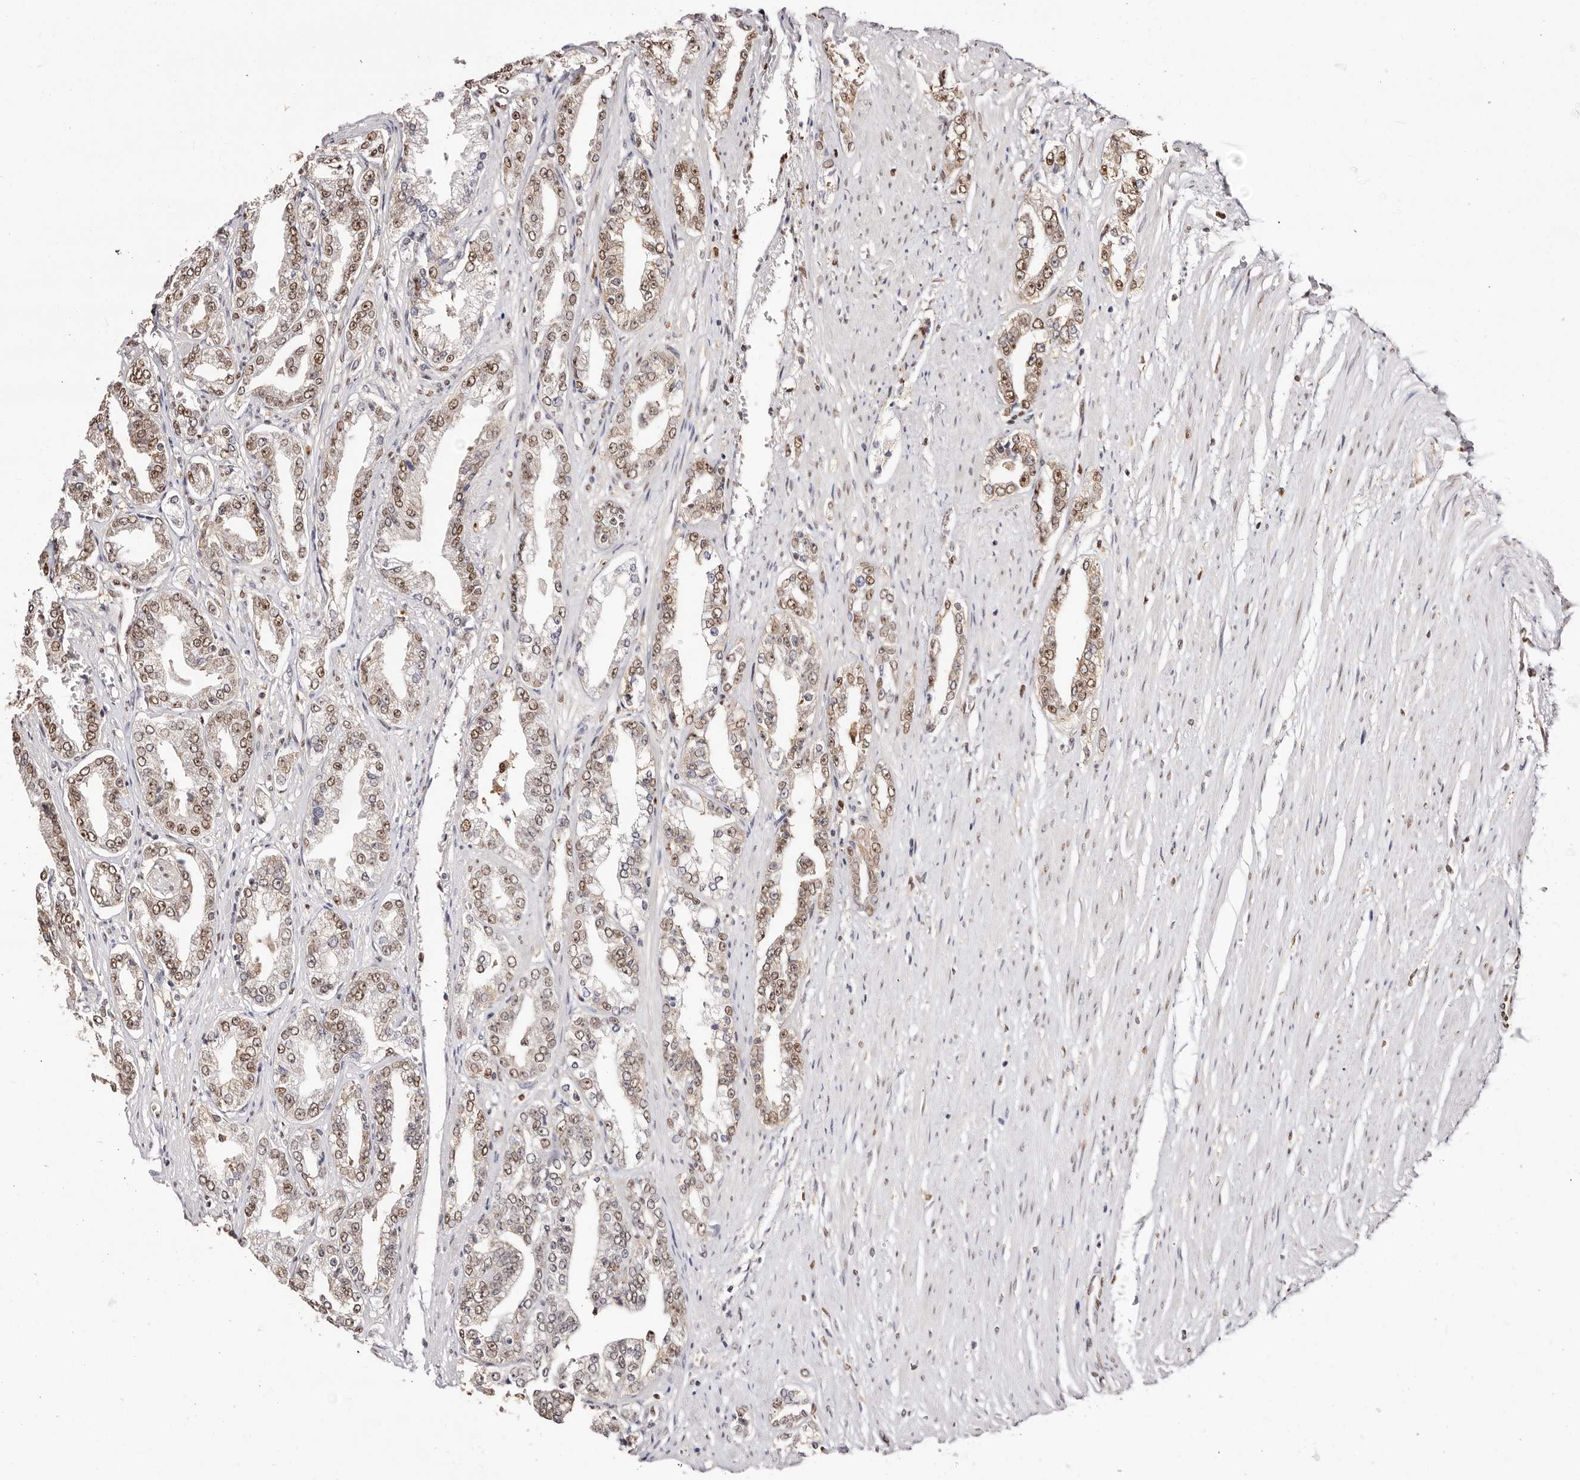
{"staining": {"intensity": "weak", "quantity": ">75%", "location": "nuclear"}, "tissue": "prostate cancer", "cell_type": "Tumor cells", "image_type": "cancer", "snomed": [{"axis": "morphology", "description": "Adenocarcinoma, High grade"}, {"axis": "topography", "description": "Prostate"}], "caption": "There is low levels of weak nuclear expression in tumor cells of high-grade adenocarcinoma (prostate), as demonstrated by immunohistochemical staining (brown color).", "gene": "TKT", "patient": {"sex": "male", "age": 71}}